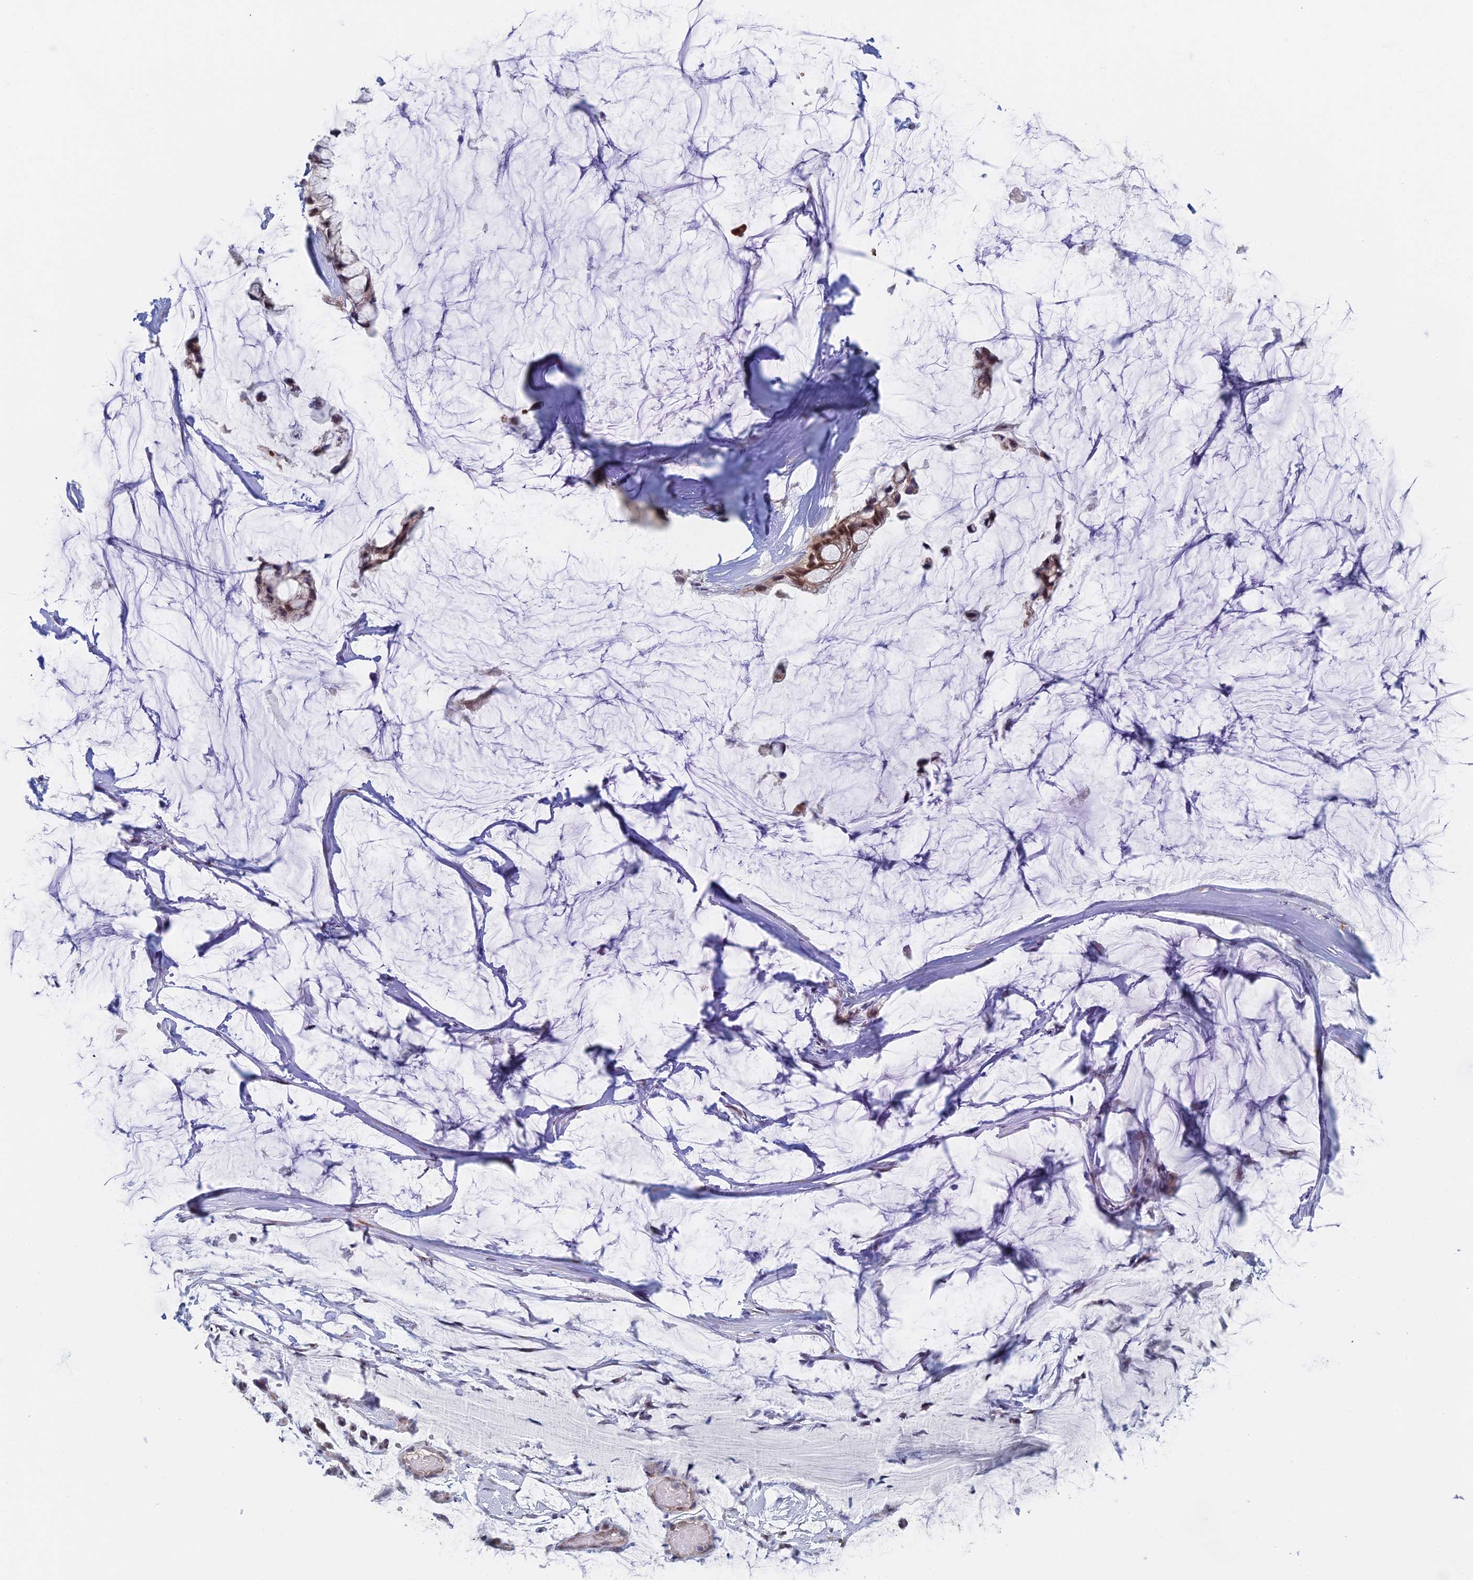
{"staining": {"intensity": "moderate", "quantity": ">75%", "location": "nuclear"}, "tissue": "ovarian cancer", "cell_type": "Tumor cells", "image_type": "cancer", "snomed": [{"axis": "morphology", "description": "Cystadenocarcinoma, mucinous, NOS"}, {"axis": "topography", "description": "Ovary"}], "caption": "This is a histology image of IHC staining of ovarian cancer, which shows moderate staining in the nuclear of tumor cells.", "gene": "GPATCH1", "patient": {"sex": "female", "age": 39}}